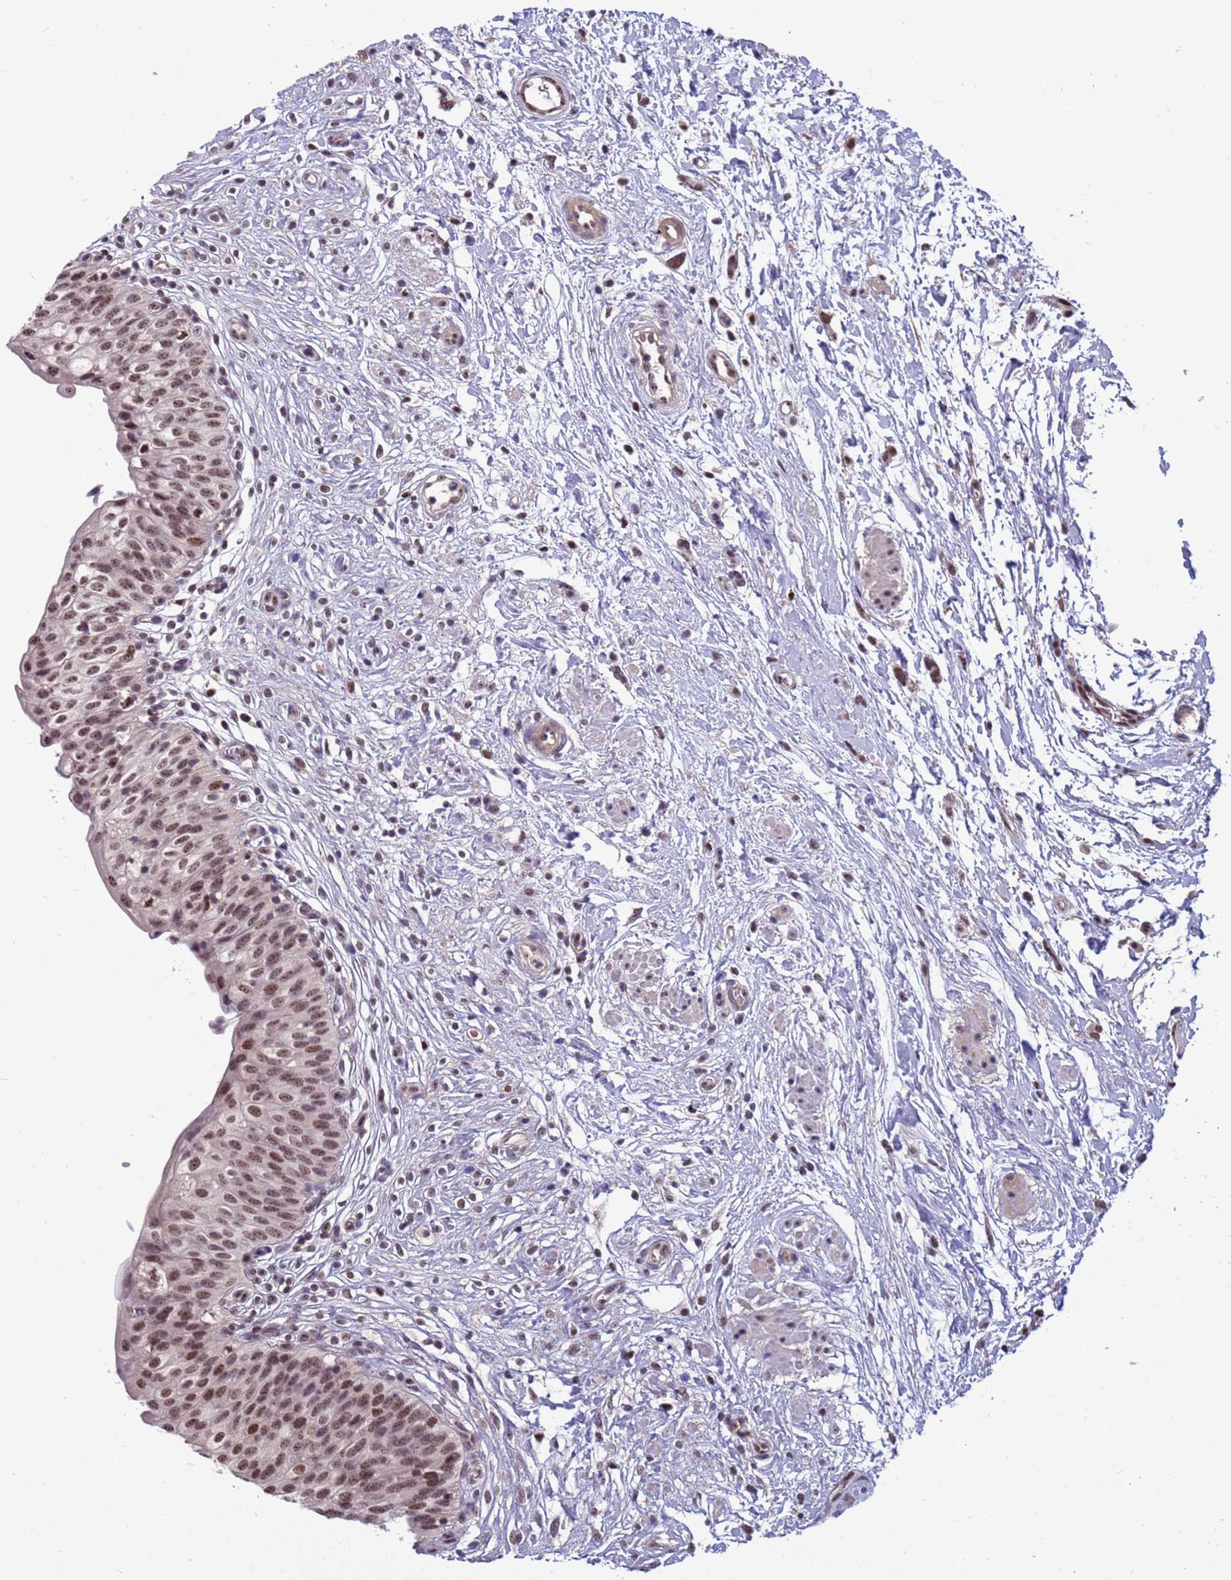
{"staining": {"intensity": "moderate", "quantity": ">75%", "location": "nuclear"}, "tissue": "urinary bladder", "cell_type": "Urothelial cells", "image_type": "normal", "snomed": [{"axis": "morphology", "description": "Normal tissue, NOS"}, {"axis": "topography", "description": "Urinary bladder"}], "caption": "Approximately >75% of urothelial cells in benign human urinary bladder show moderate nuclear protein expression as visualized by brown immunohistochemical staining.", "gene": "NSL1", "patient": {"sex": "male", "age": 55}}